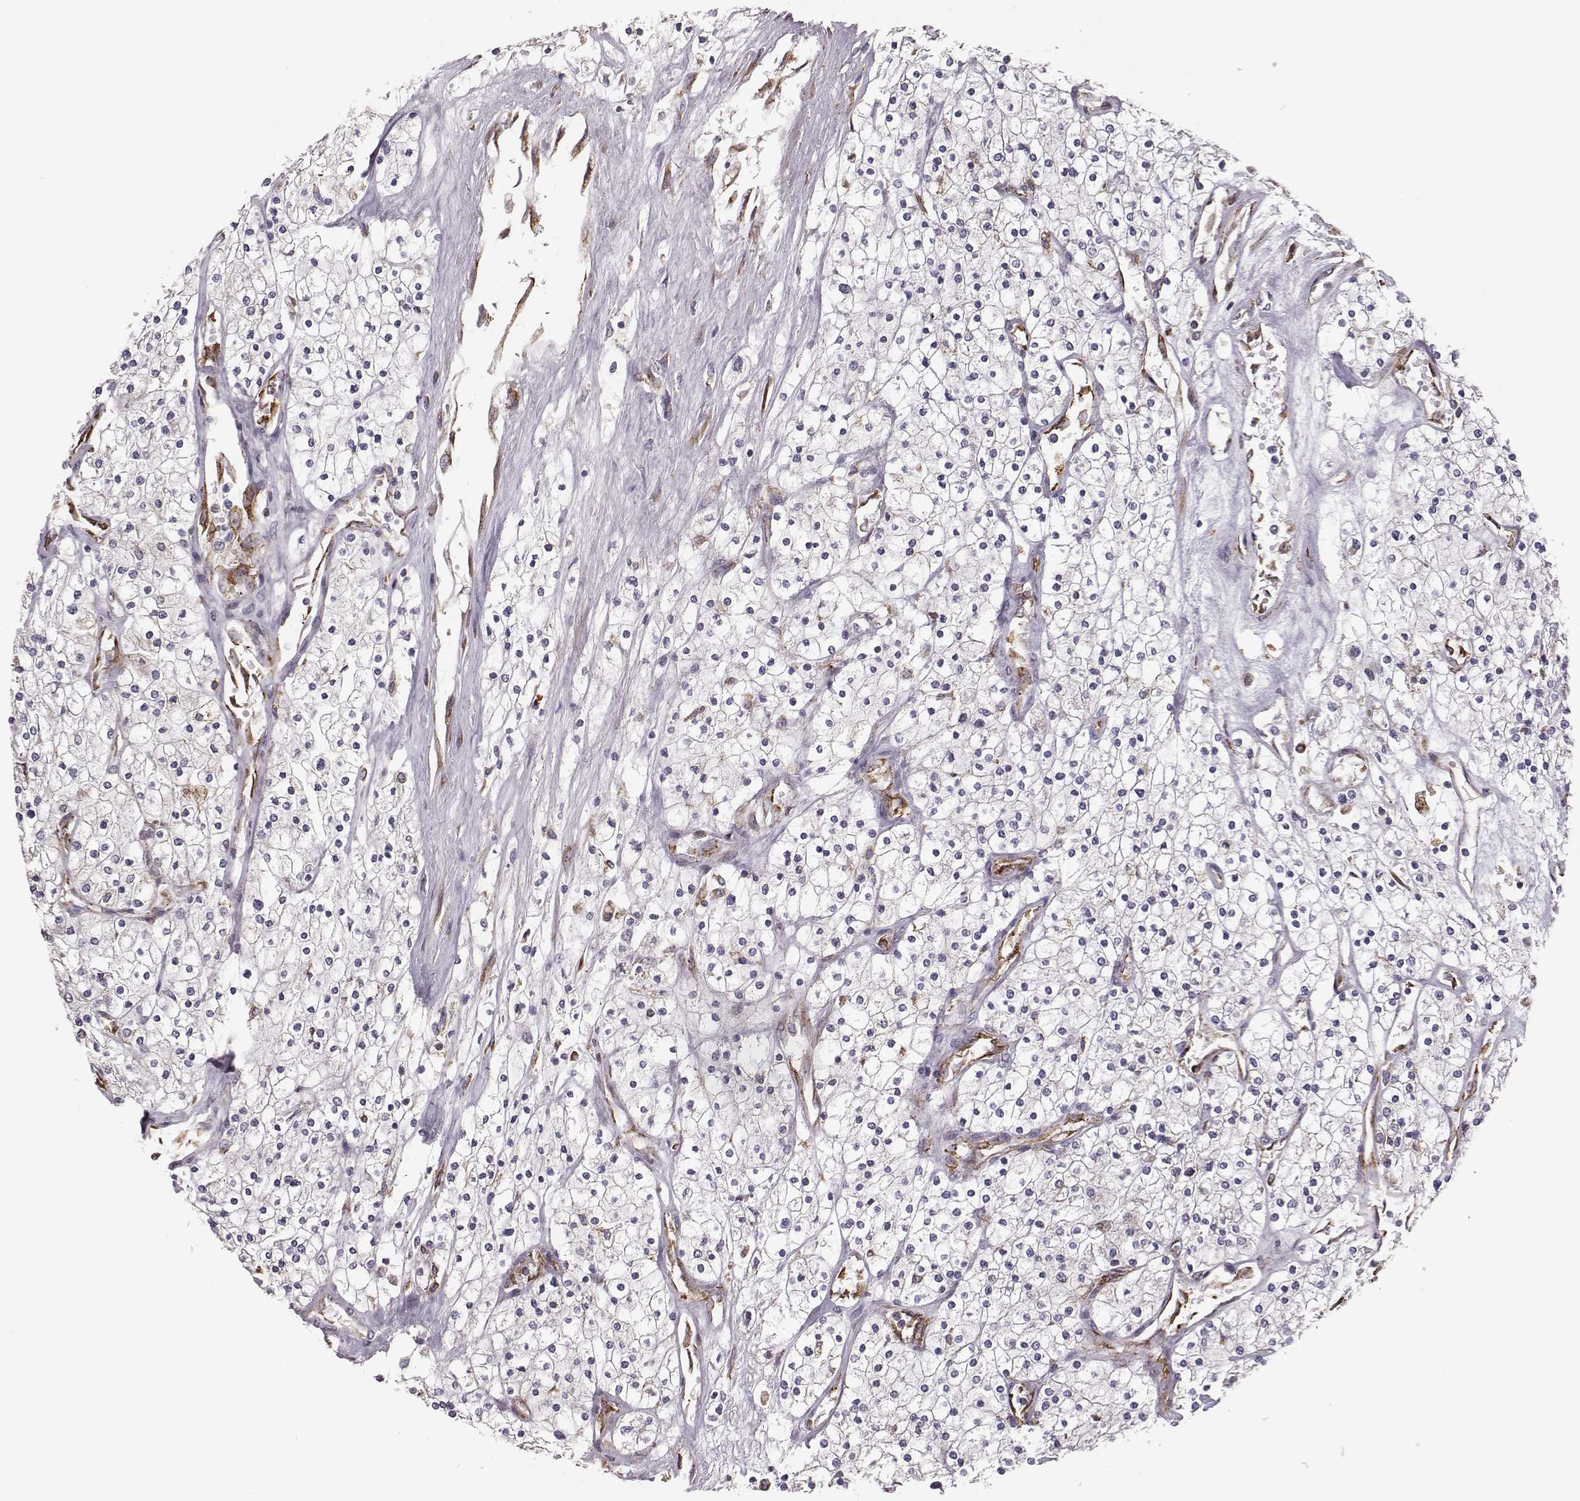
{"staining": {"intensity": "negative", "quantity": "none", "location": "none"}, "tissue": "renal cancer", "cell_type": "Tumor cells", "image_type": "cancer", "snomed": [{"axis": "morphology", "description": "Adenocarcinoma, NOS"}, {"axis": "topography", "description": "Kidney"}], "caption": "Immunohistochemistry micrograph of neoplastic tissue: renal adenocarcinoma stained with DAB reveals no significant protein expression in tumor cells.", "gene": "SELENOI", "patient": {"sex": "male", "age": 80}}